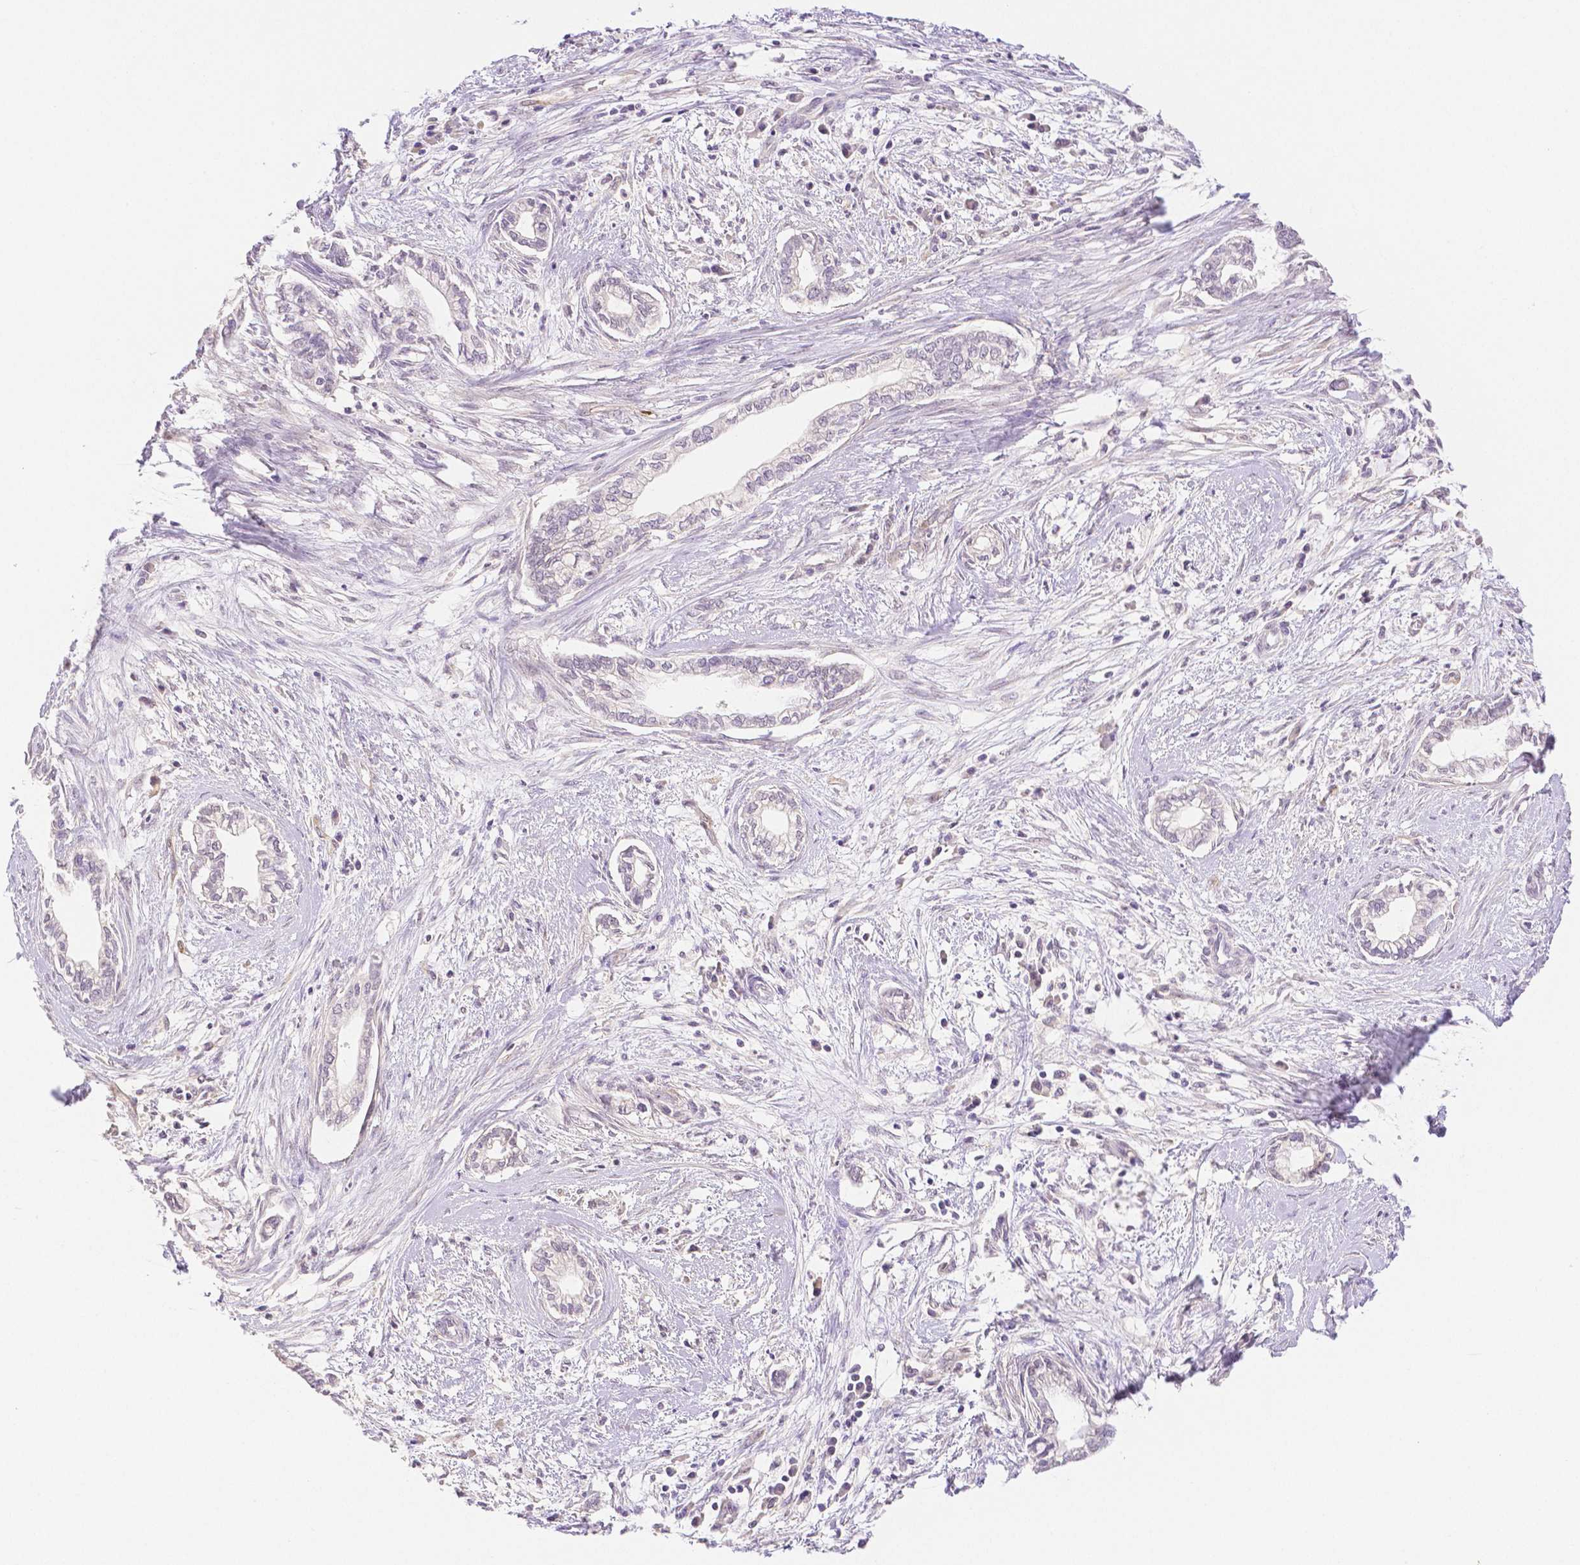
{"staining": {"intensity": "negative", "quantity": "none", "location": "none"}, "tissue": "cervical cancer", "cell_type": "Tumor cells", "image_type": "cancer", "snomed": [{"axis": "morphology", "description": "Adenocarcinoma, NOS"}, {"axis": "topography", "description": "Cervix"}], "caption": "IHC micrograph of cervical cancer (adenocarcinoma) stained for a protein (brown), which exhibits no expression in tumor cells.", "gene": "THY1", "patient": {"sex": "female", "age": 62}}